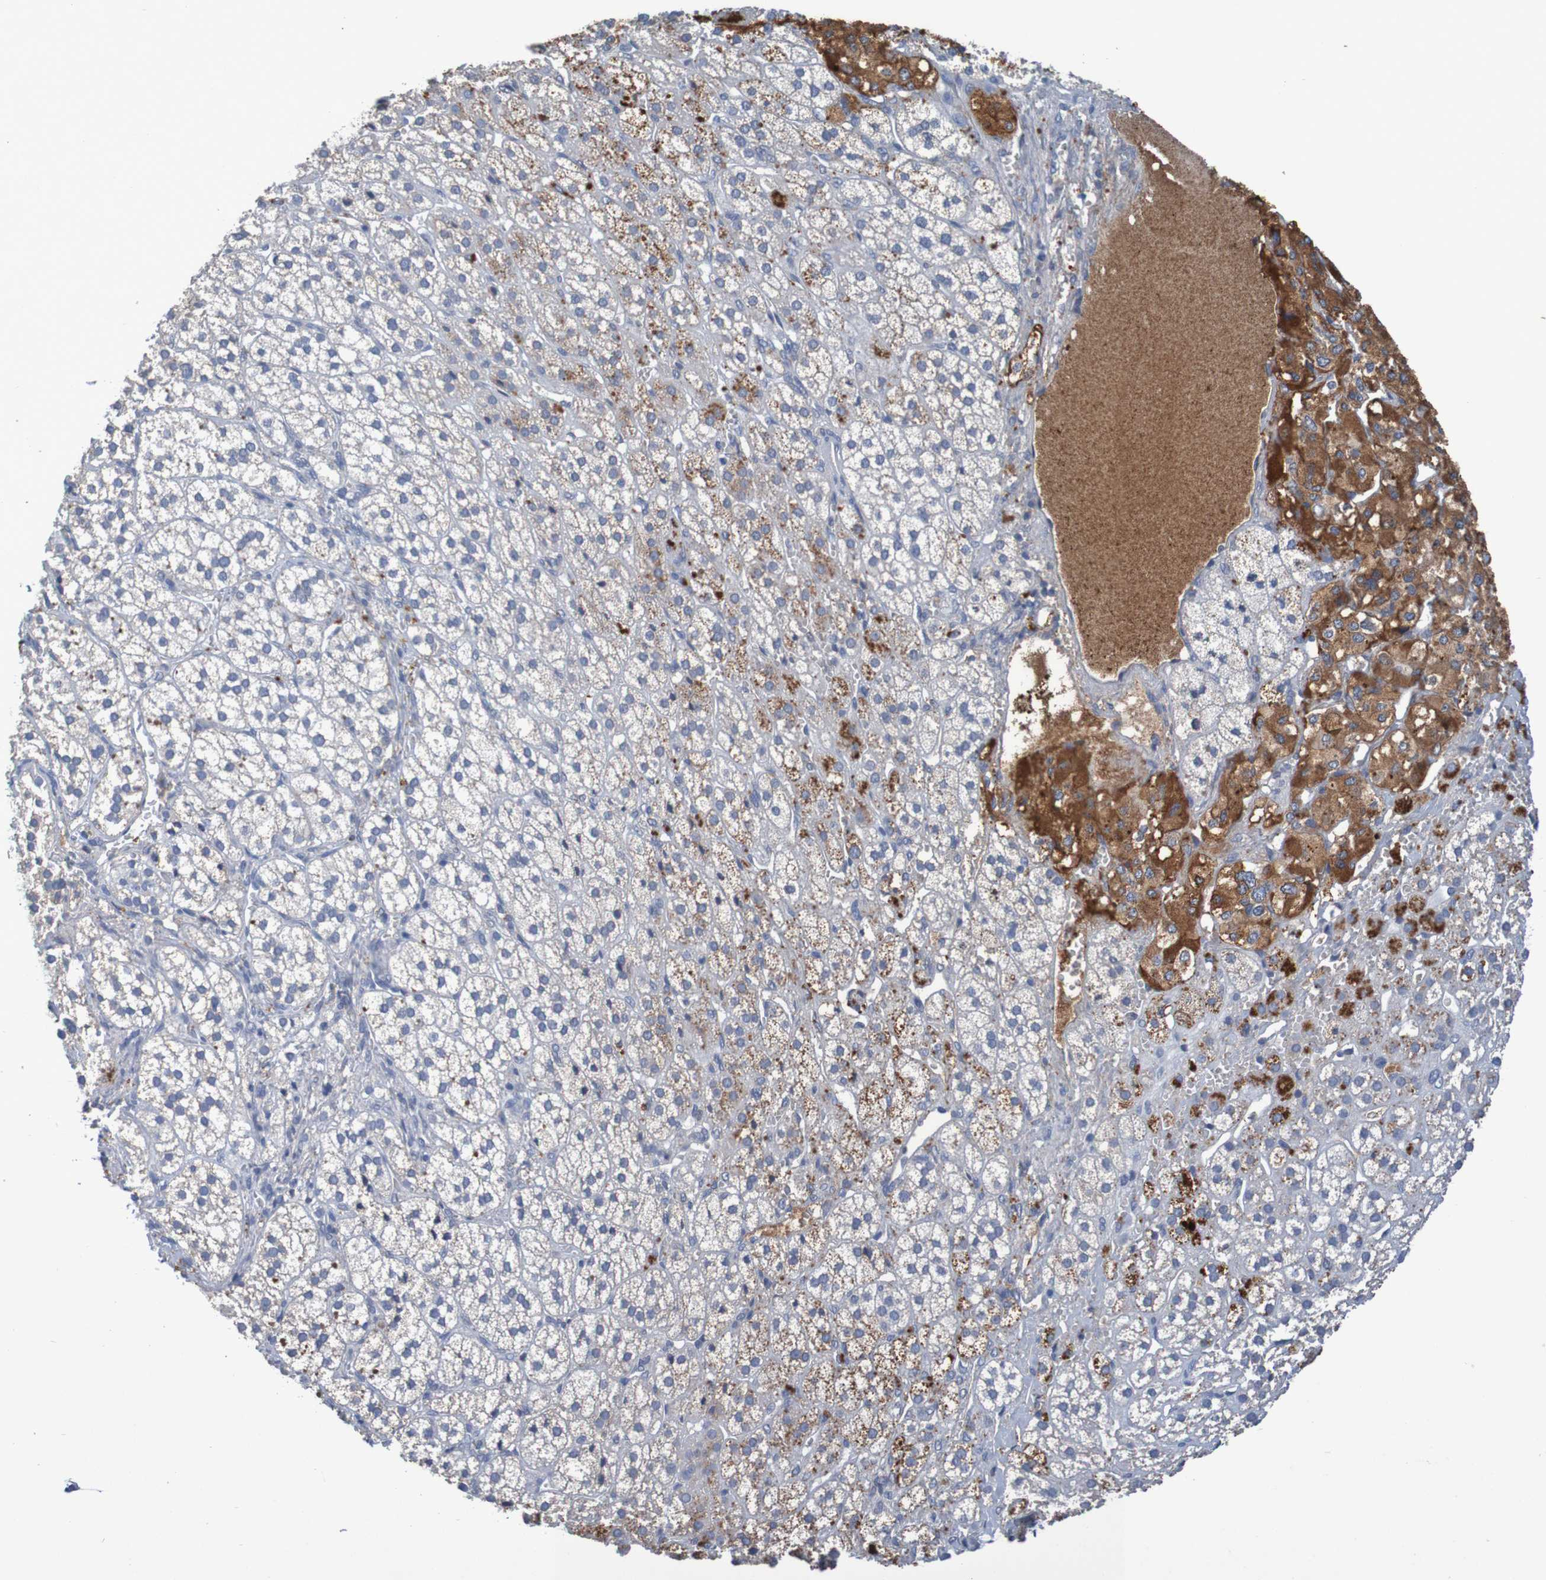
{"staining": {"intensity": "strong", "quantity": "<25%", "location": "cytoplasmic/membranous"}, "tissue": "adrenal gland", "cell_type": "Glandular cells", "image_type": "normal", "snomed": [{"axis": "morphology", "description": "Normal tissue, NOS"}, {"axis": "topography", "description": "Adrenal gland"}], "caption": "IHC image of benign adrenal gland stained for a protein (brown), which displays medium levels of strong cytoplasmic/membranous staining in about <25% of glandular cells.", "gene": "LTA", "patient": {"sex": "male", "age": 56}}